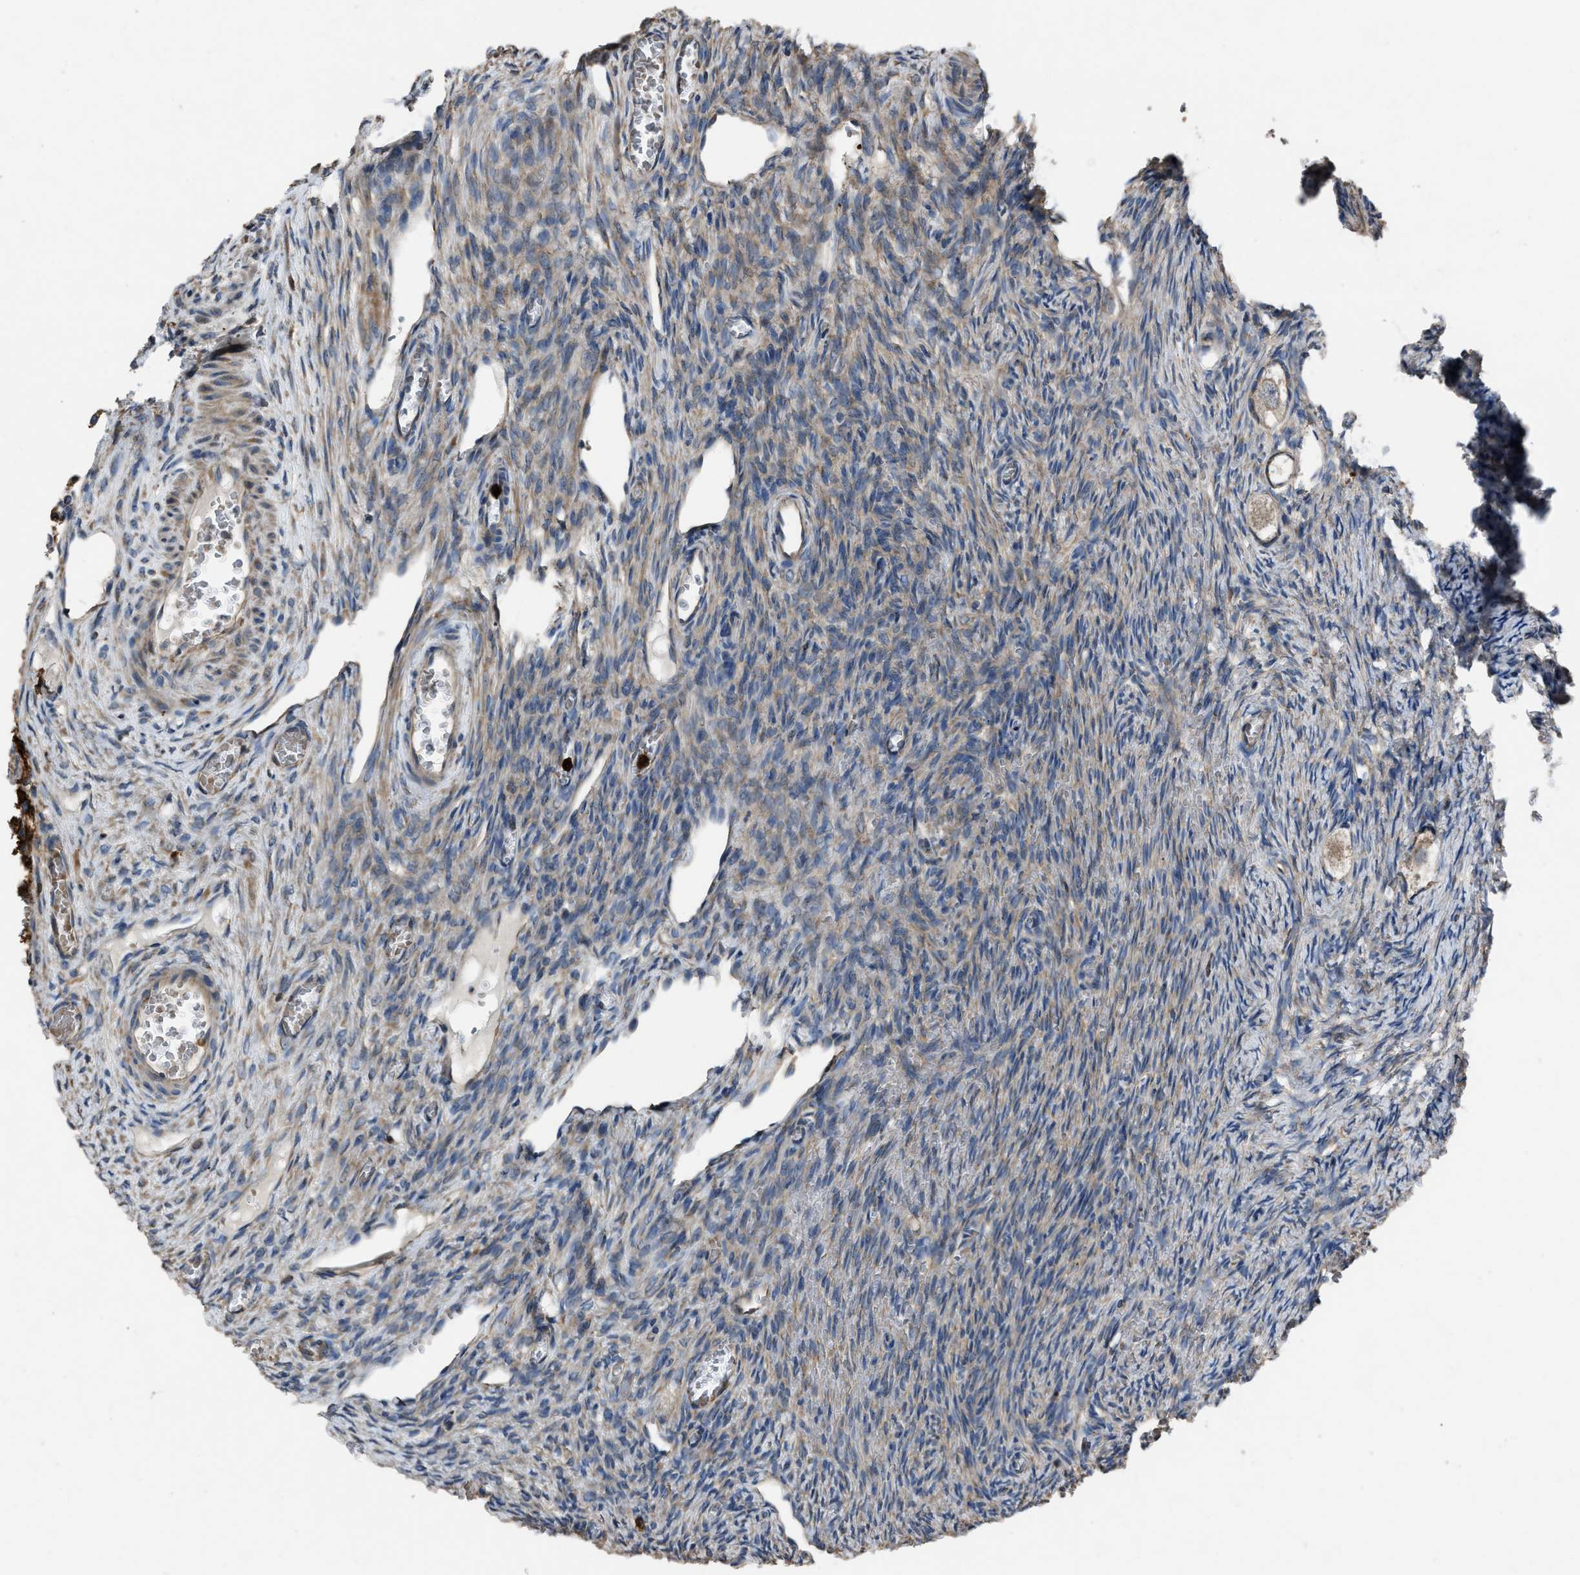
{"staining": {"intensity": "weak", "quantity": ">75%", "location": "cytoplasmic/membranous"}, "tissue": "ovary", "cell_type": "Follicle cells", "image_type": "normal", "snomed": [{"axis": "morphology", "description": "Normal tissue, NOS"}, {"axis": "topography", "description": "Ovary"}], "caption": "A high-resolution photomicrograph shows immunohistochemistry staining of unremarkable ovary, which displays weak cytoplasmic/membranous staining in about >75% of follicle cells.", "gene": "ANGPT1", "patient": {"sex": "female", "age": 27}}